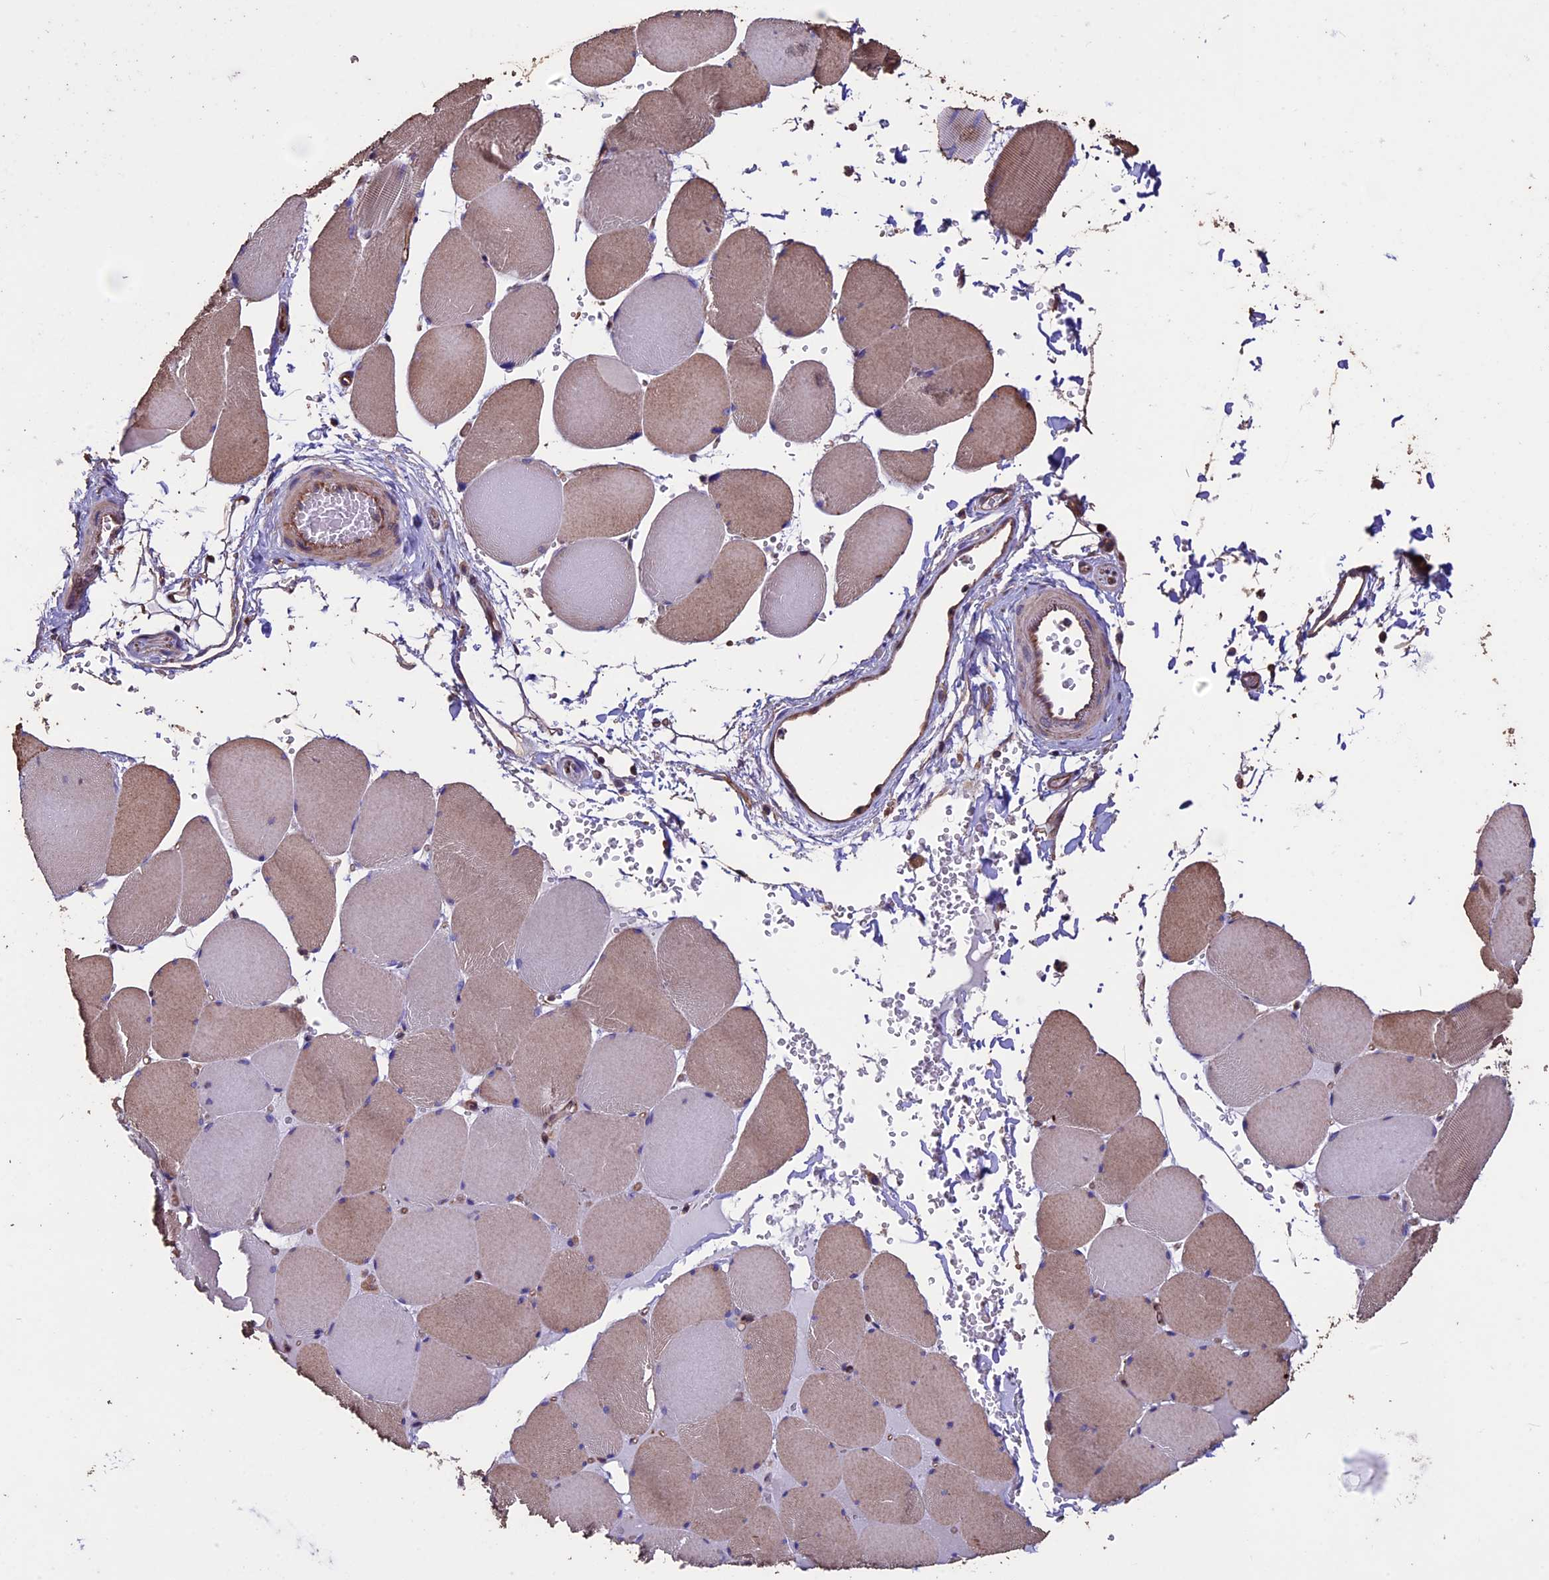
{"staining": {"intensity": "weak", "quantity": "25%-75%", "location": "cytoplasmic/membranous"}, "tissue": "skeletal muscle", "cell_type": "Myocytes", "image_type": "normal", "snomed": [{"axis": "morphology", "description": "Normal tissue, NOS"}, {"axis": "topography", "description": "Skeletal muscle"}, {"axis": "topography", "description": "Head-Neck"}], "caption": "High-magnification brightfield microscopy of normal skeletal muscle stained with DAB (3,3'-diaminobenzidine) (brown) and counterstained with hematoxylin (blue). myocytes exhibit weak cytoplasmic/membranous staining is appreciated in approximately25%-75% of cells.", "gene": "USB1", "patient": {"sex": "male", "age": 66}}